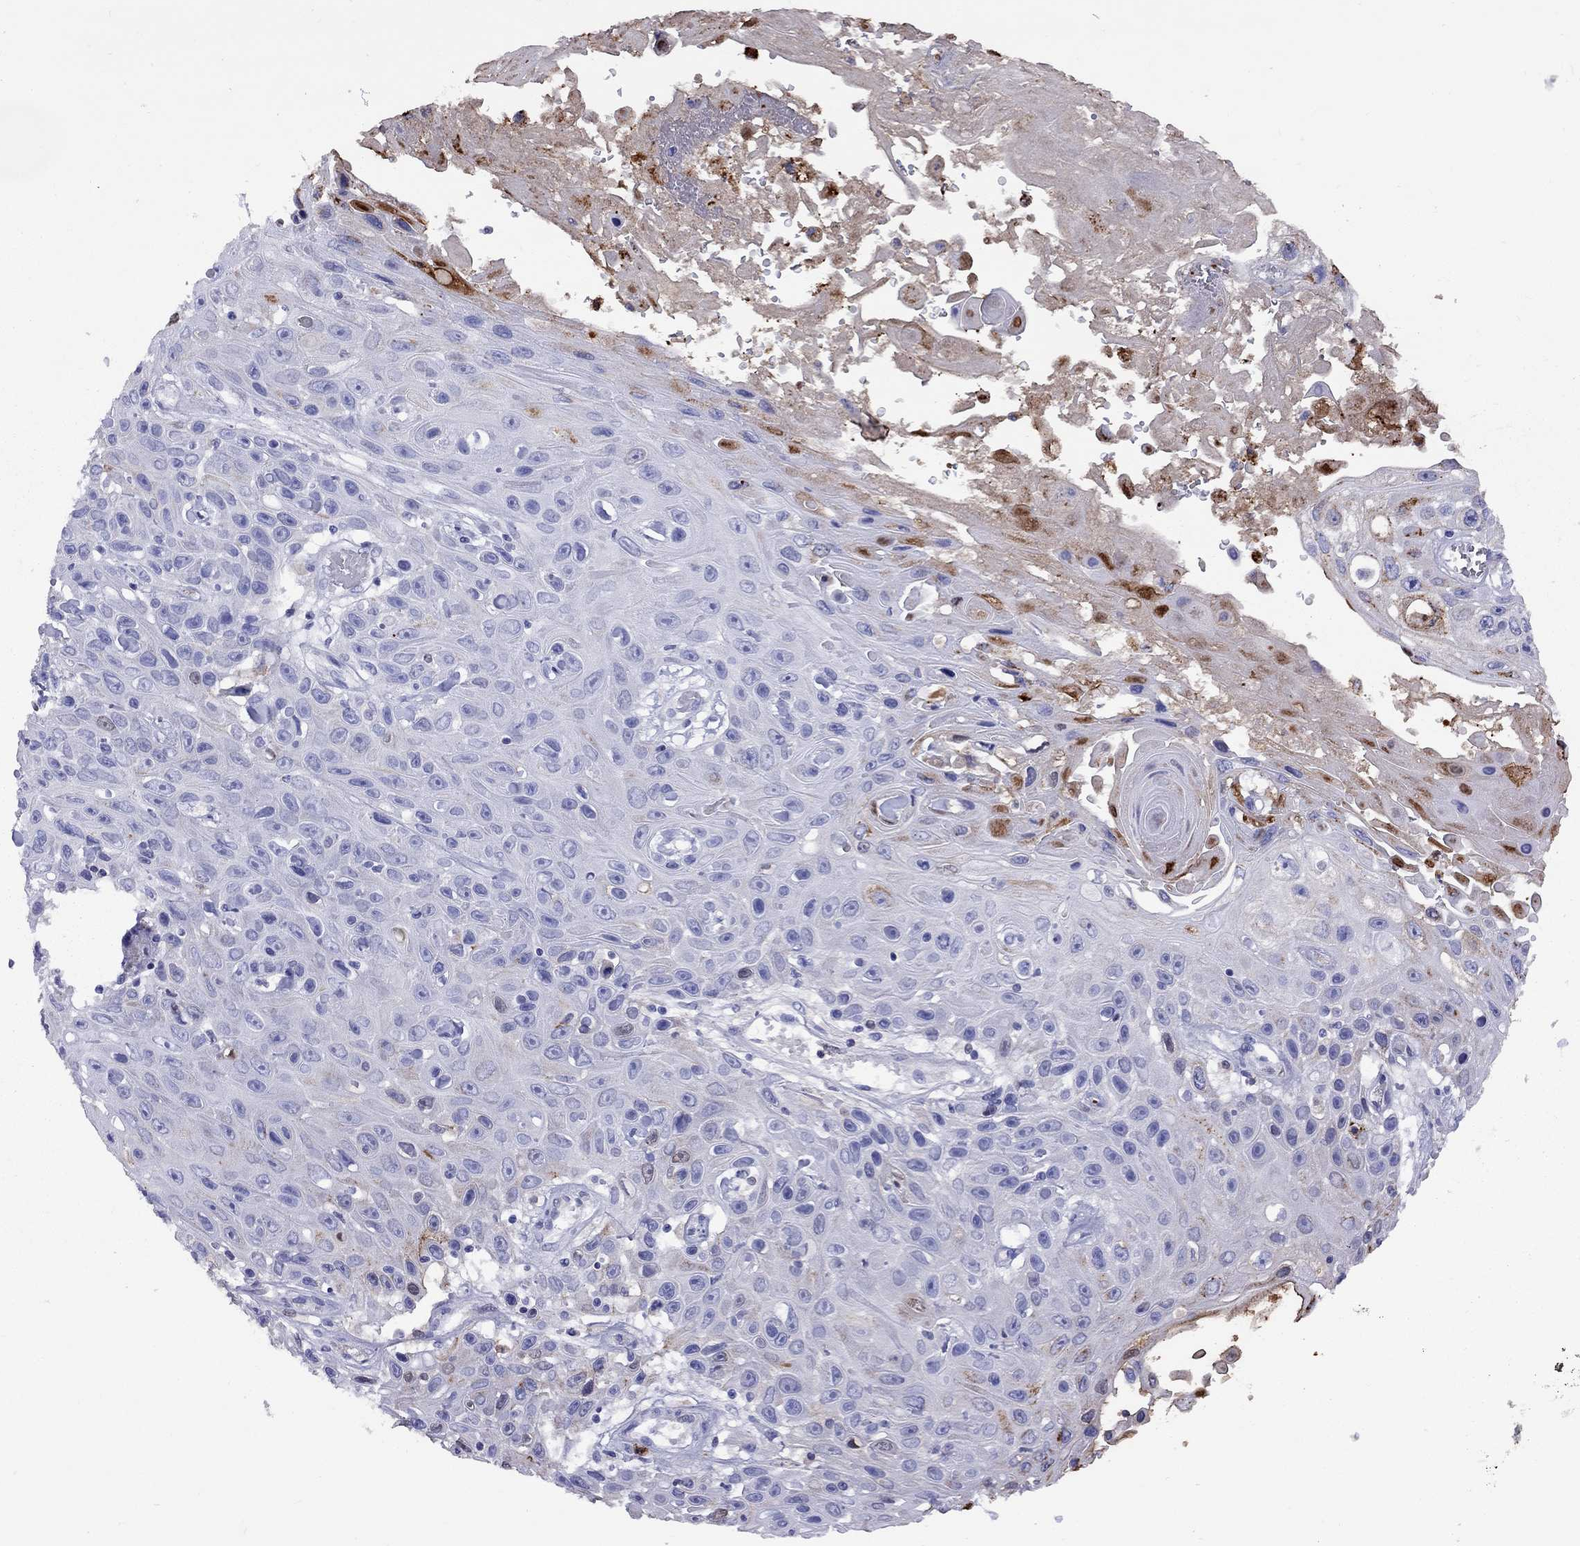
{"staining": {"intensity": "weak", "quantity": "<25%", "location": "cytoplasmic/membranous"}, "tissue": "skin cancer", "cell_type": "Tumor cells", "image_type": "cancer", "snomed": [{"axis": "morphology", "description": "Squamous cell carcinoma, NOS"}, {"axis": "topography", "description": "Skin"}], "caption": "This is an immunohistochemistry (IHC) photomicrograph of skin cancer (squamous cell carcinoma). There is no staining in tumor cells.", "gene": "SERPINA3", "patient": {"sex": "male", "age": 82}}